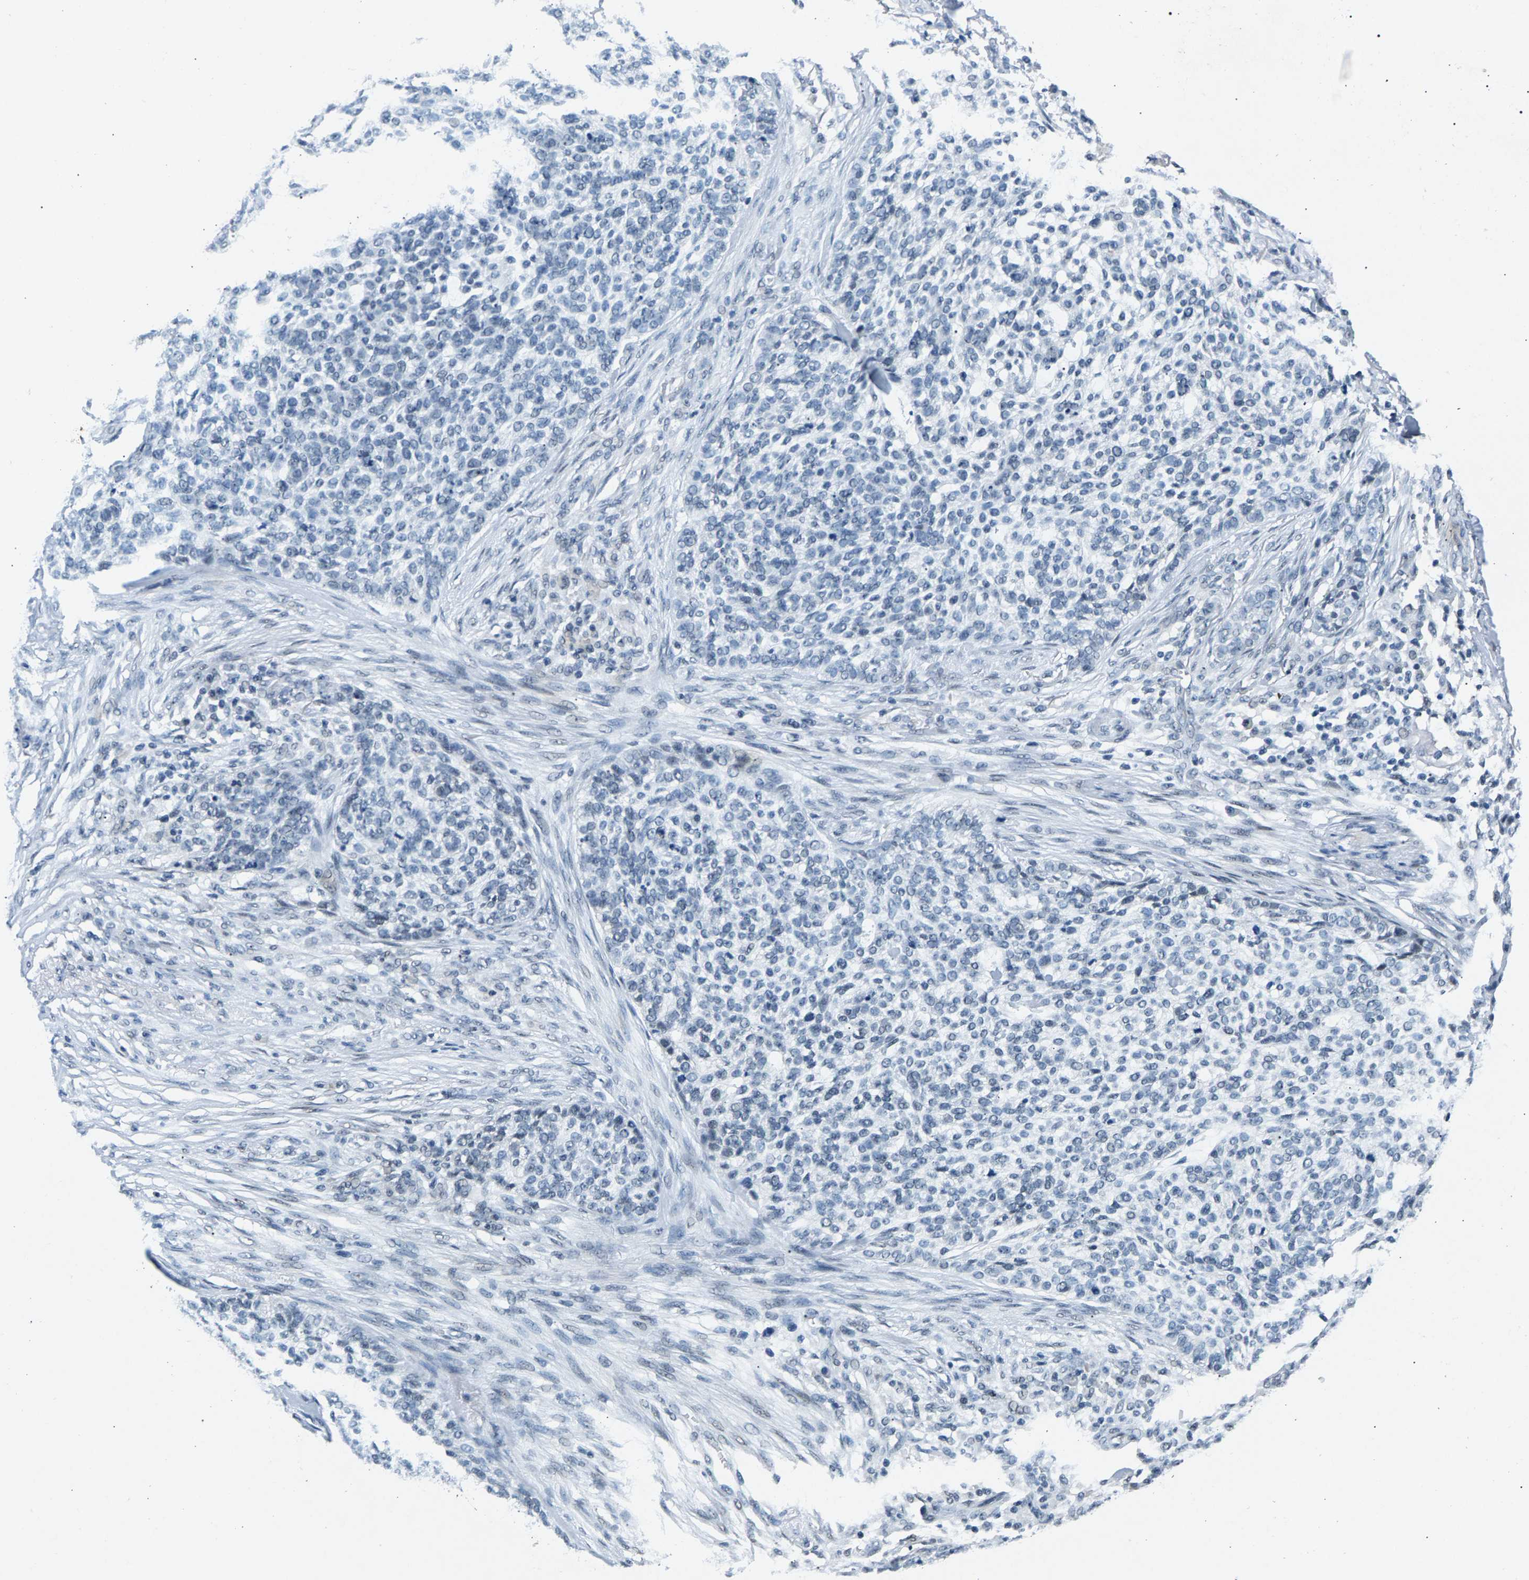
{"staining": {"intensity": "negative", "quantity": "none", "location": "none"}, "tissue": "skin cancer", "cell_type": "Tumor cells", "image_type": "cancer", "snomed": [{"axis": "morphology", "description": "Basal cell carcinoma"}, {"axis": "topography", "description": "Skin"}], "caption": "Skin basal cell carcinoma stained for a protein using IHC reveals no expression tumor cells.", "gene": "ATF2", "patient": {"sex": "female", "age": 64}}